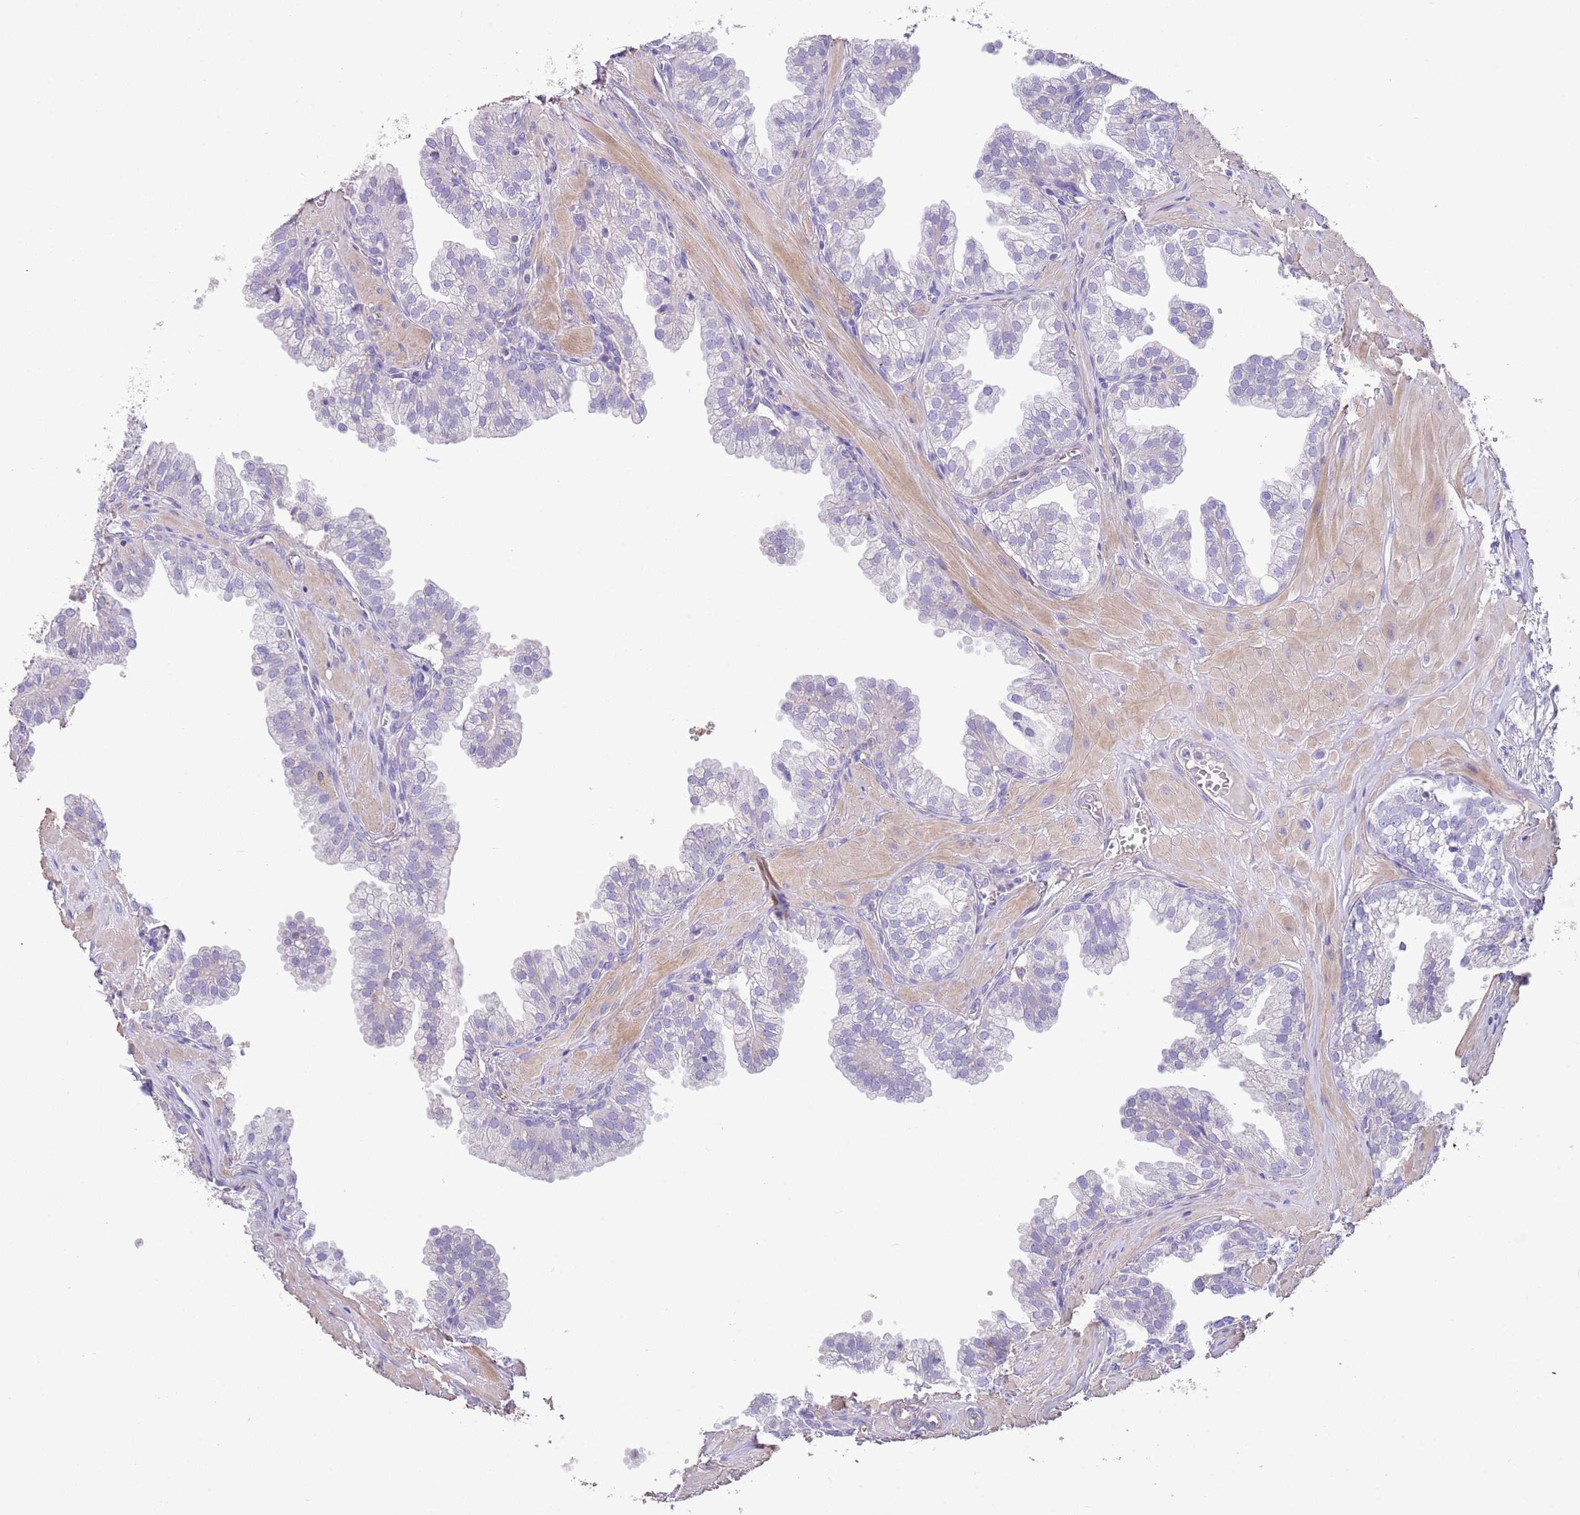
{"staining": {"intensity": "negative", "quantity": "none", "location": "none"}, "tissue": "prostate", "cell_type": "Glandular cells", "image_type": "normal", "snomed": [{"axis": "morphology", "description": "Normal tissue, NOS"}, {"axis": "topography", "description": "Prostate"}, {"axis": "topography", "description": "Peripheral nerve tissue"}], "caption": "Immunohistochemical staining of normal prostate exhibits no significant expression in glandular cells. Nuclei are stained in blue.", "gene": "SFTPA1", "patient": {"sex": "male", "age": 55}}